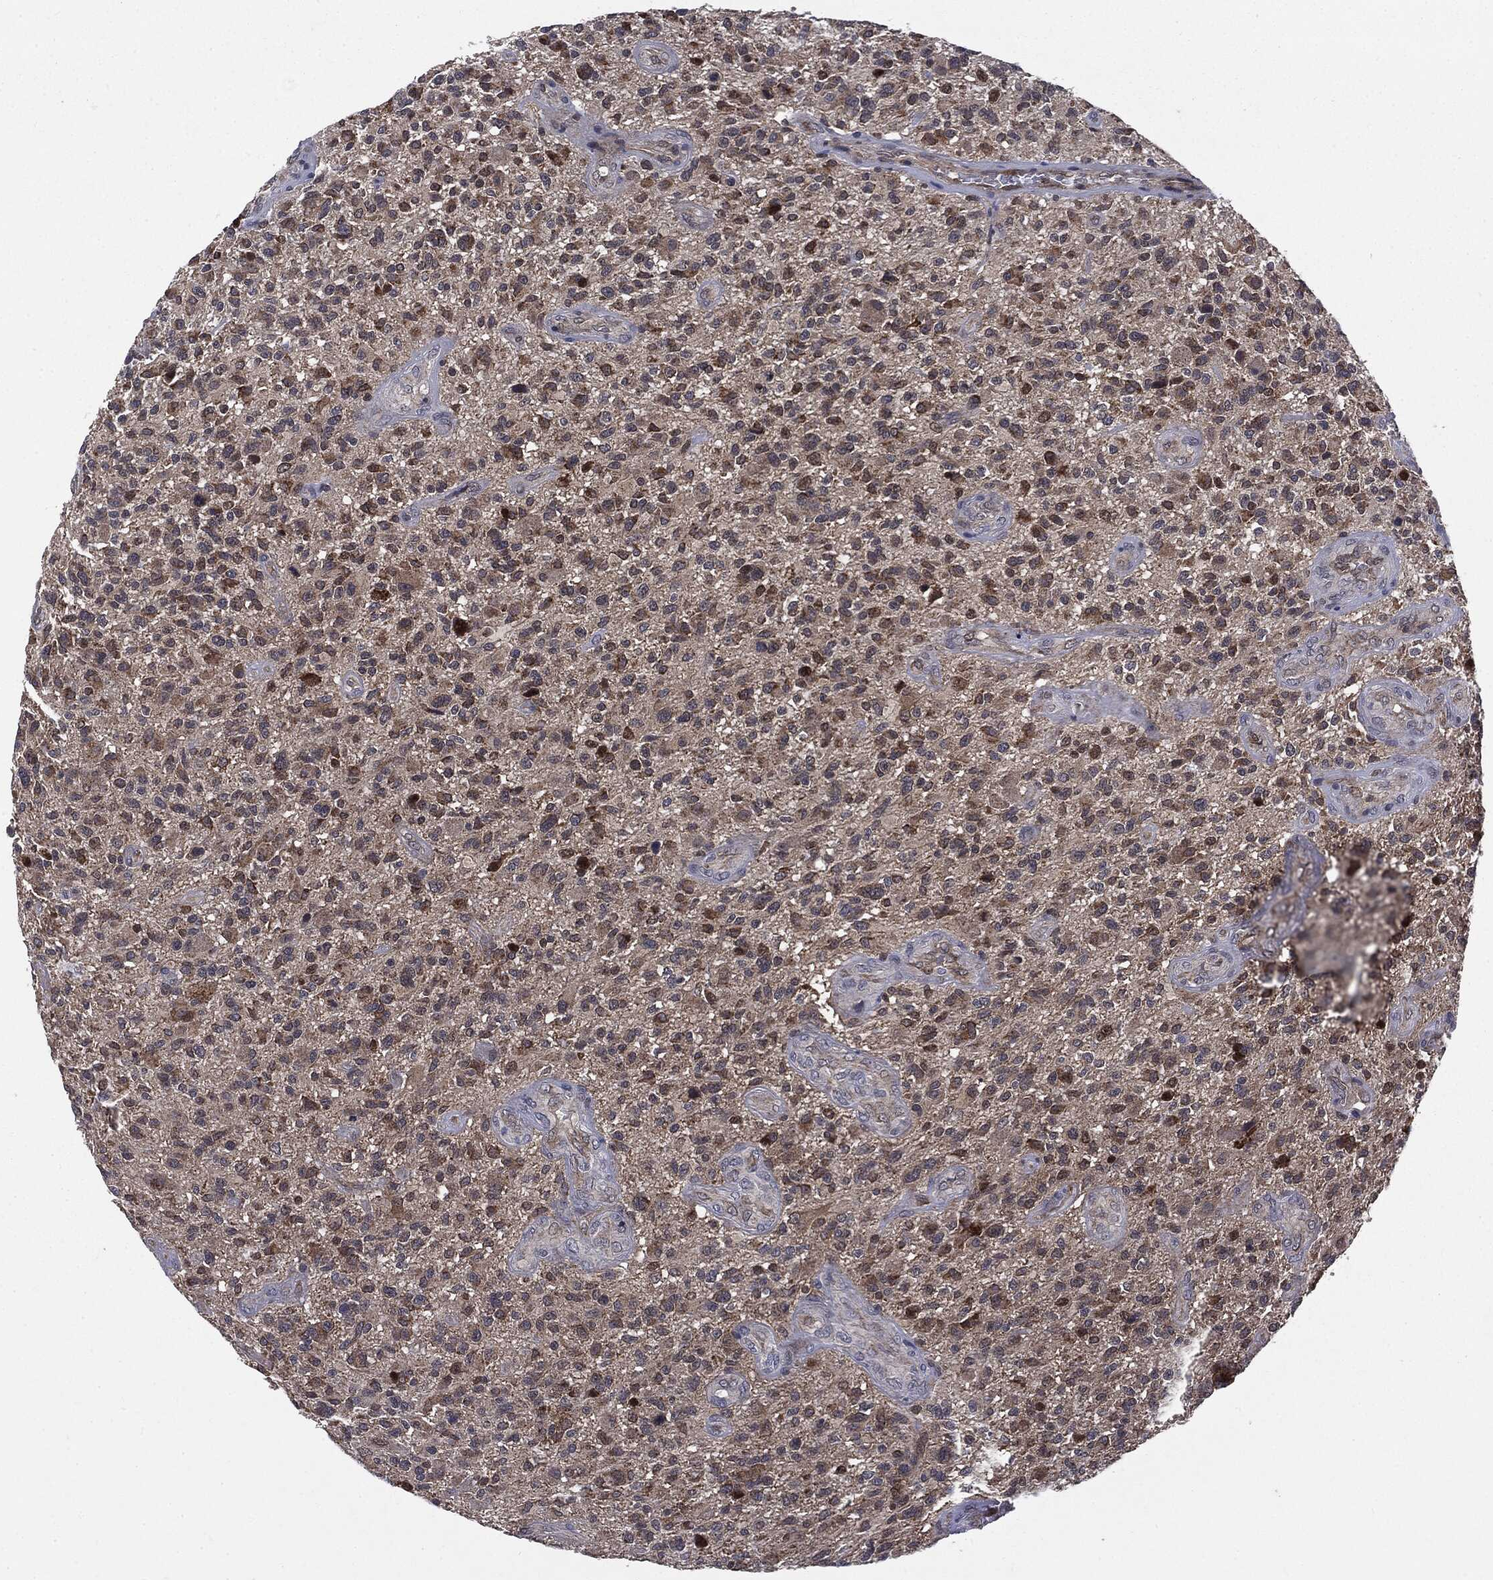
{"staining": {"intensity": "moderate", "quantity": "25%-75%", "location": "cytoplasmic/membranous,nuclear"}, "tissue": "glioma", "cell_type": "Tumor cells", "image_type": "cancer", "snomed": [{"axis": "morphology", "description": "Glioma, malignant, High grade"}, {"axis": "topography", "description": "Brain"}], "caption": "Brown immunohistochemical staining in human glioma demonstrates moderate cytoplasmic/membranous and nuclear positivity in about 25%-75% of tumor cells.", "gene": "PTPA", "patient": {"sex": "male", "age": 47}}